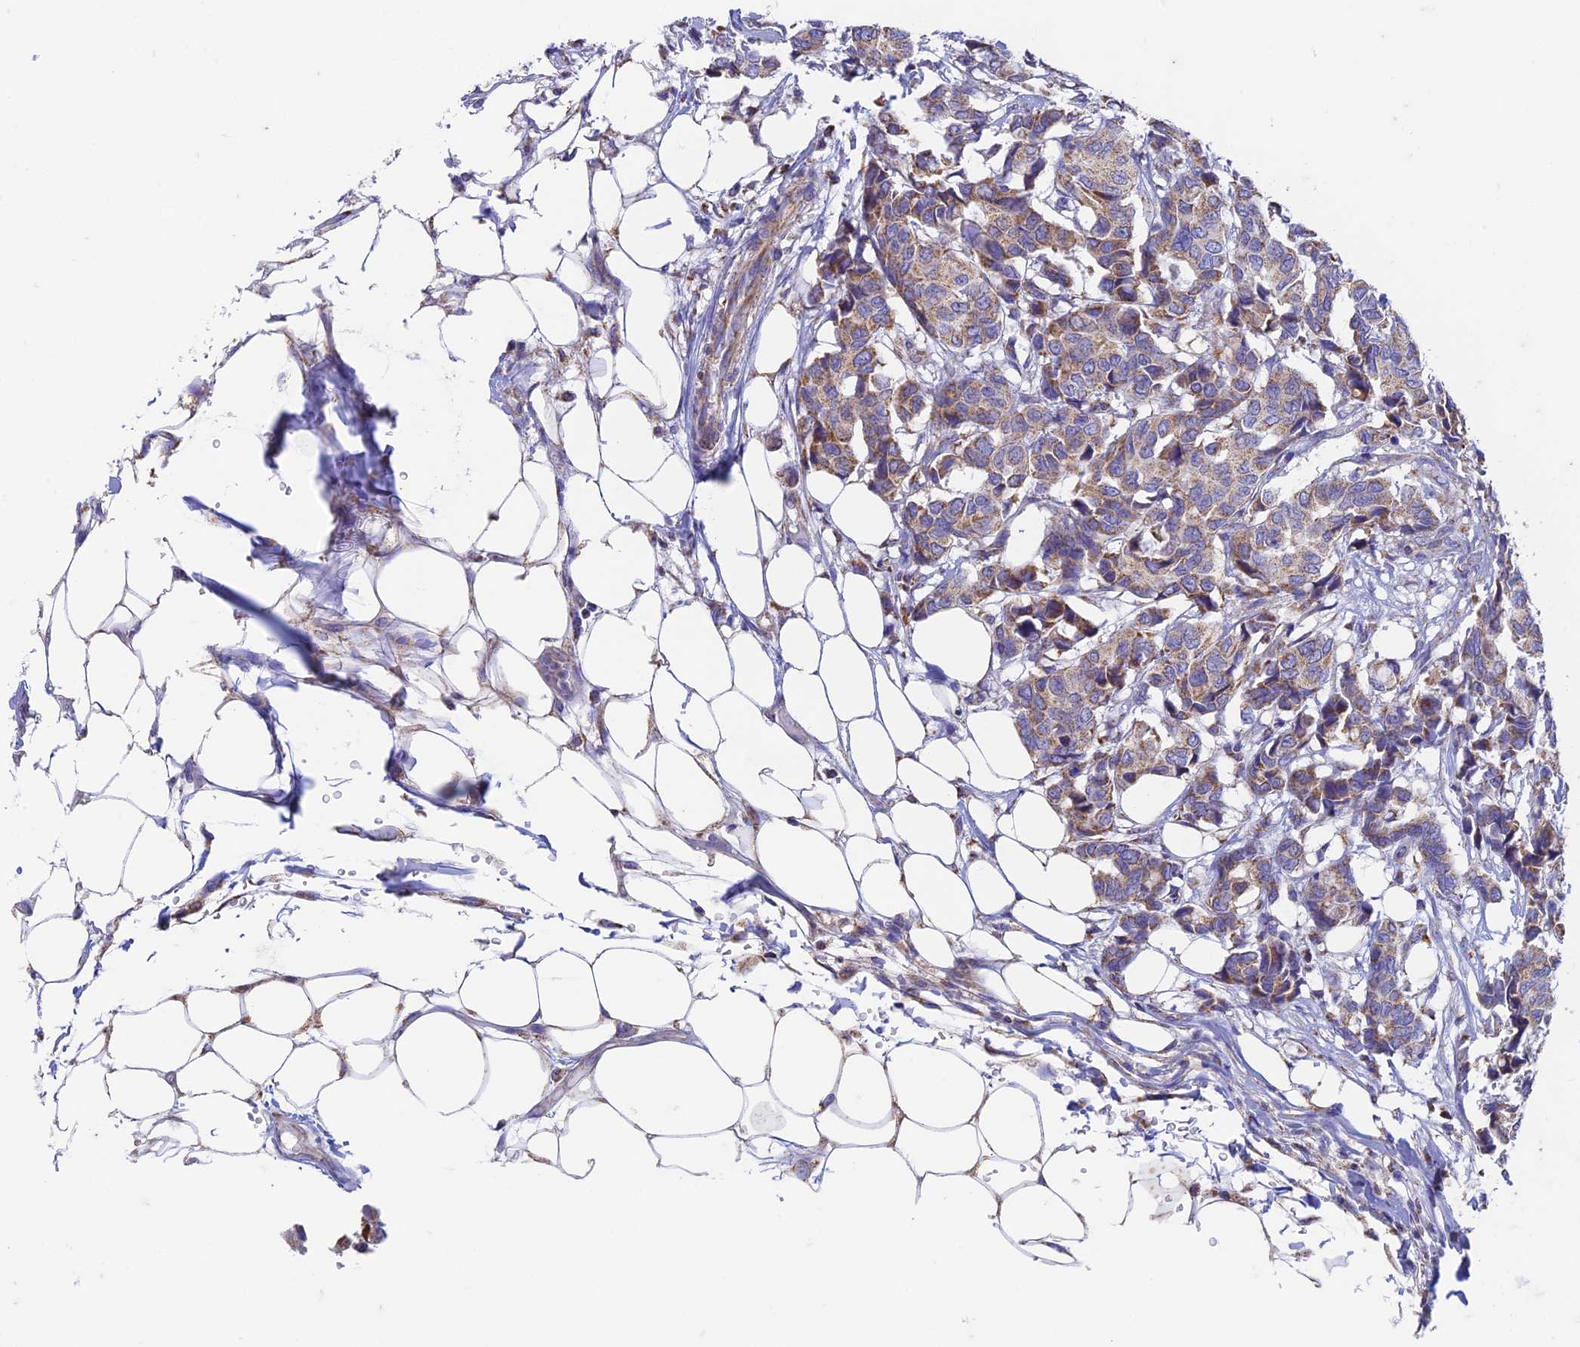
{"staining": {"intensity": "moderate", "quantity": "25%-75%", "location": "cytoplasmic/membranous"}, "tissue": "breast cancer", "cell_type": "Tumor cells", "image_type": "cancer", "snomed": [{"axis": "morphology", "description": "Duct carcinoma"}, {"axis": "topography", "description": "Breast"}], "caption": "Immunohistochemical staining of human breast cancer (intraductal carcinoma) reveals moderate cytoplasmic/membranous protein staining in about 25%-75% of tumor cells.", "gene": "ZNF181", "patient": {"sex": "female", "age": 87}}